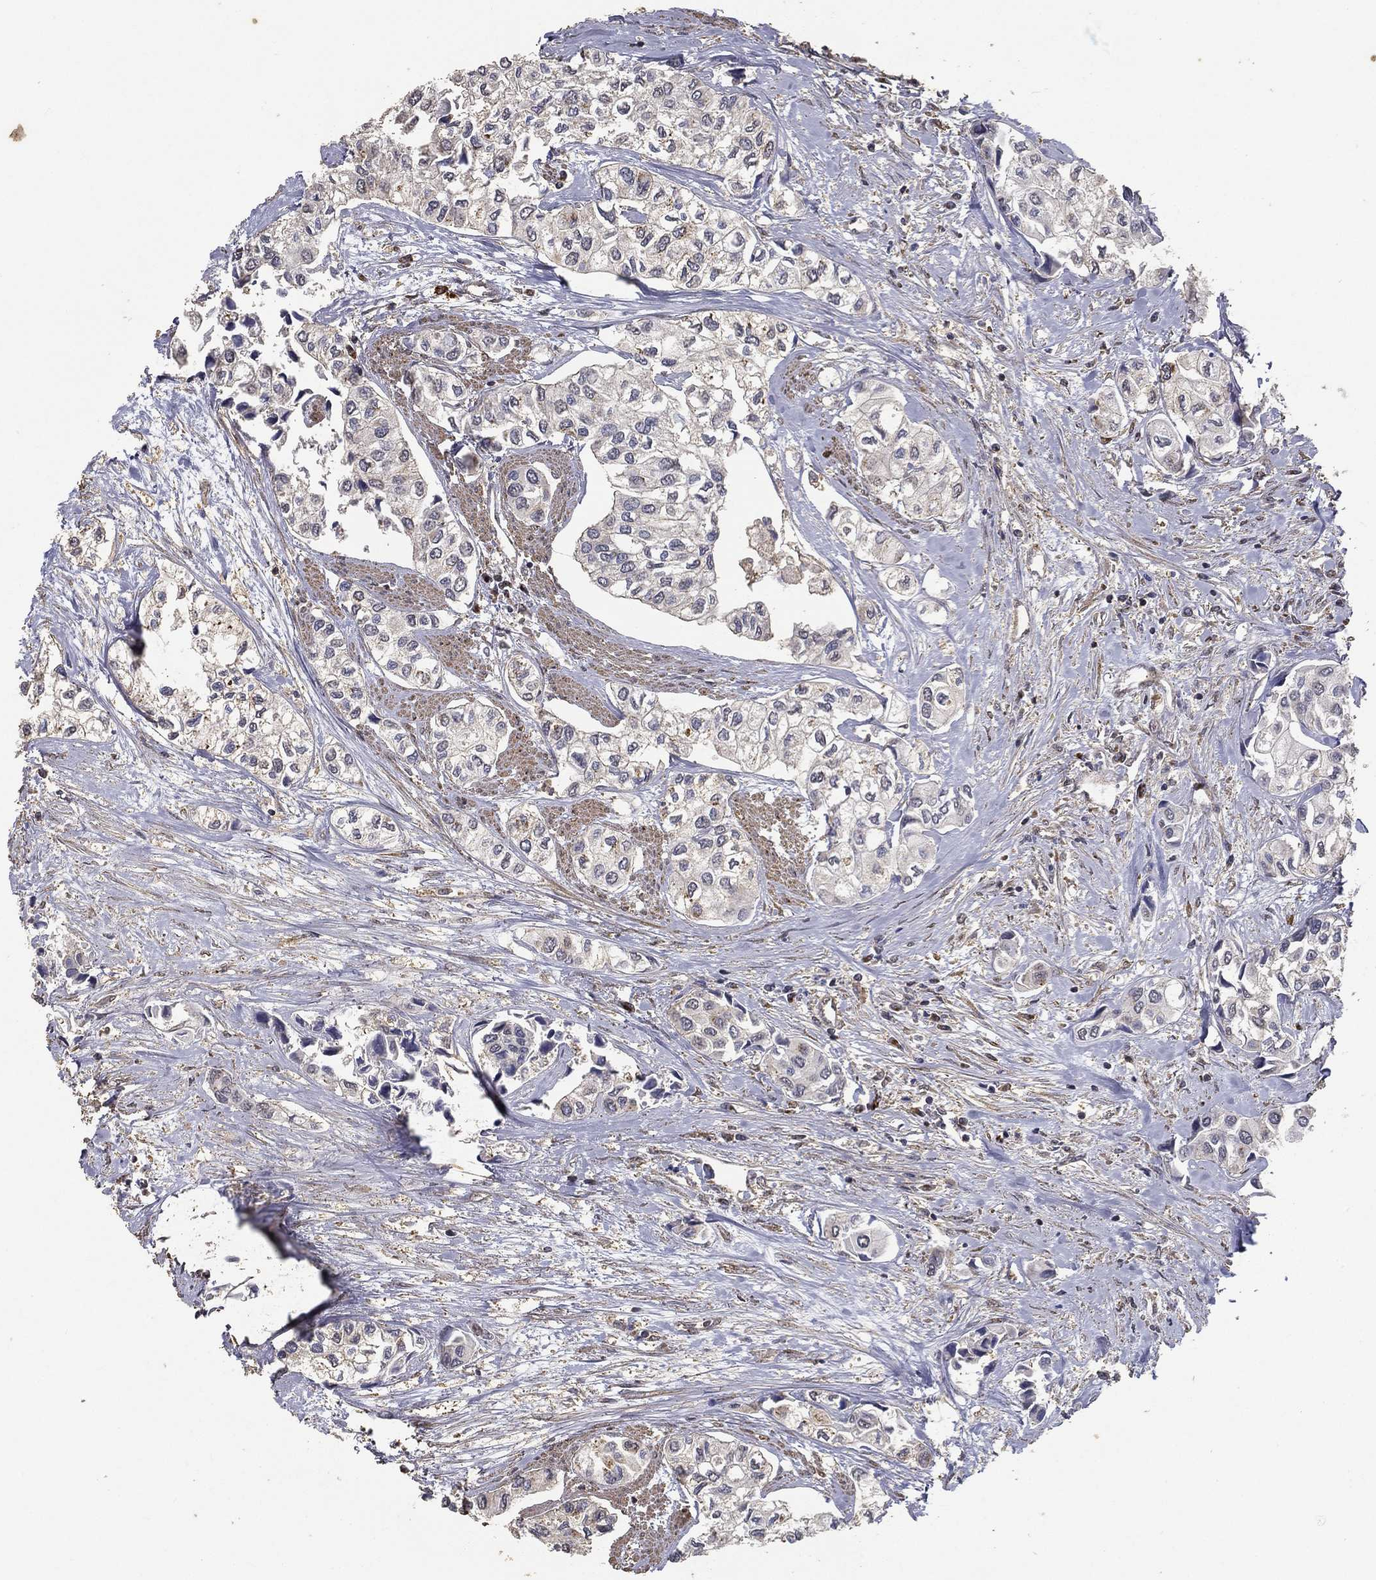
{"staining": {"intensity": "weak", "quantity": "<25%", "location": "cytoplasmic/membranous"}, "tissue": "urothelial cancer", "cell_type": "Tumor cells", "image_type": "cancer", "snomed": [{"axis": "morphology", "description": "Urothelial carcinoma, High grade"}, {"axis": "topography", "description": "Urinary bladder"}], "caption": "Urothelial cancer was stained to show a protein in brown. There is no significant staining in tumor cells.", "gene": "GPR183", "patient": {"sex": "male", "age": 73}}